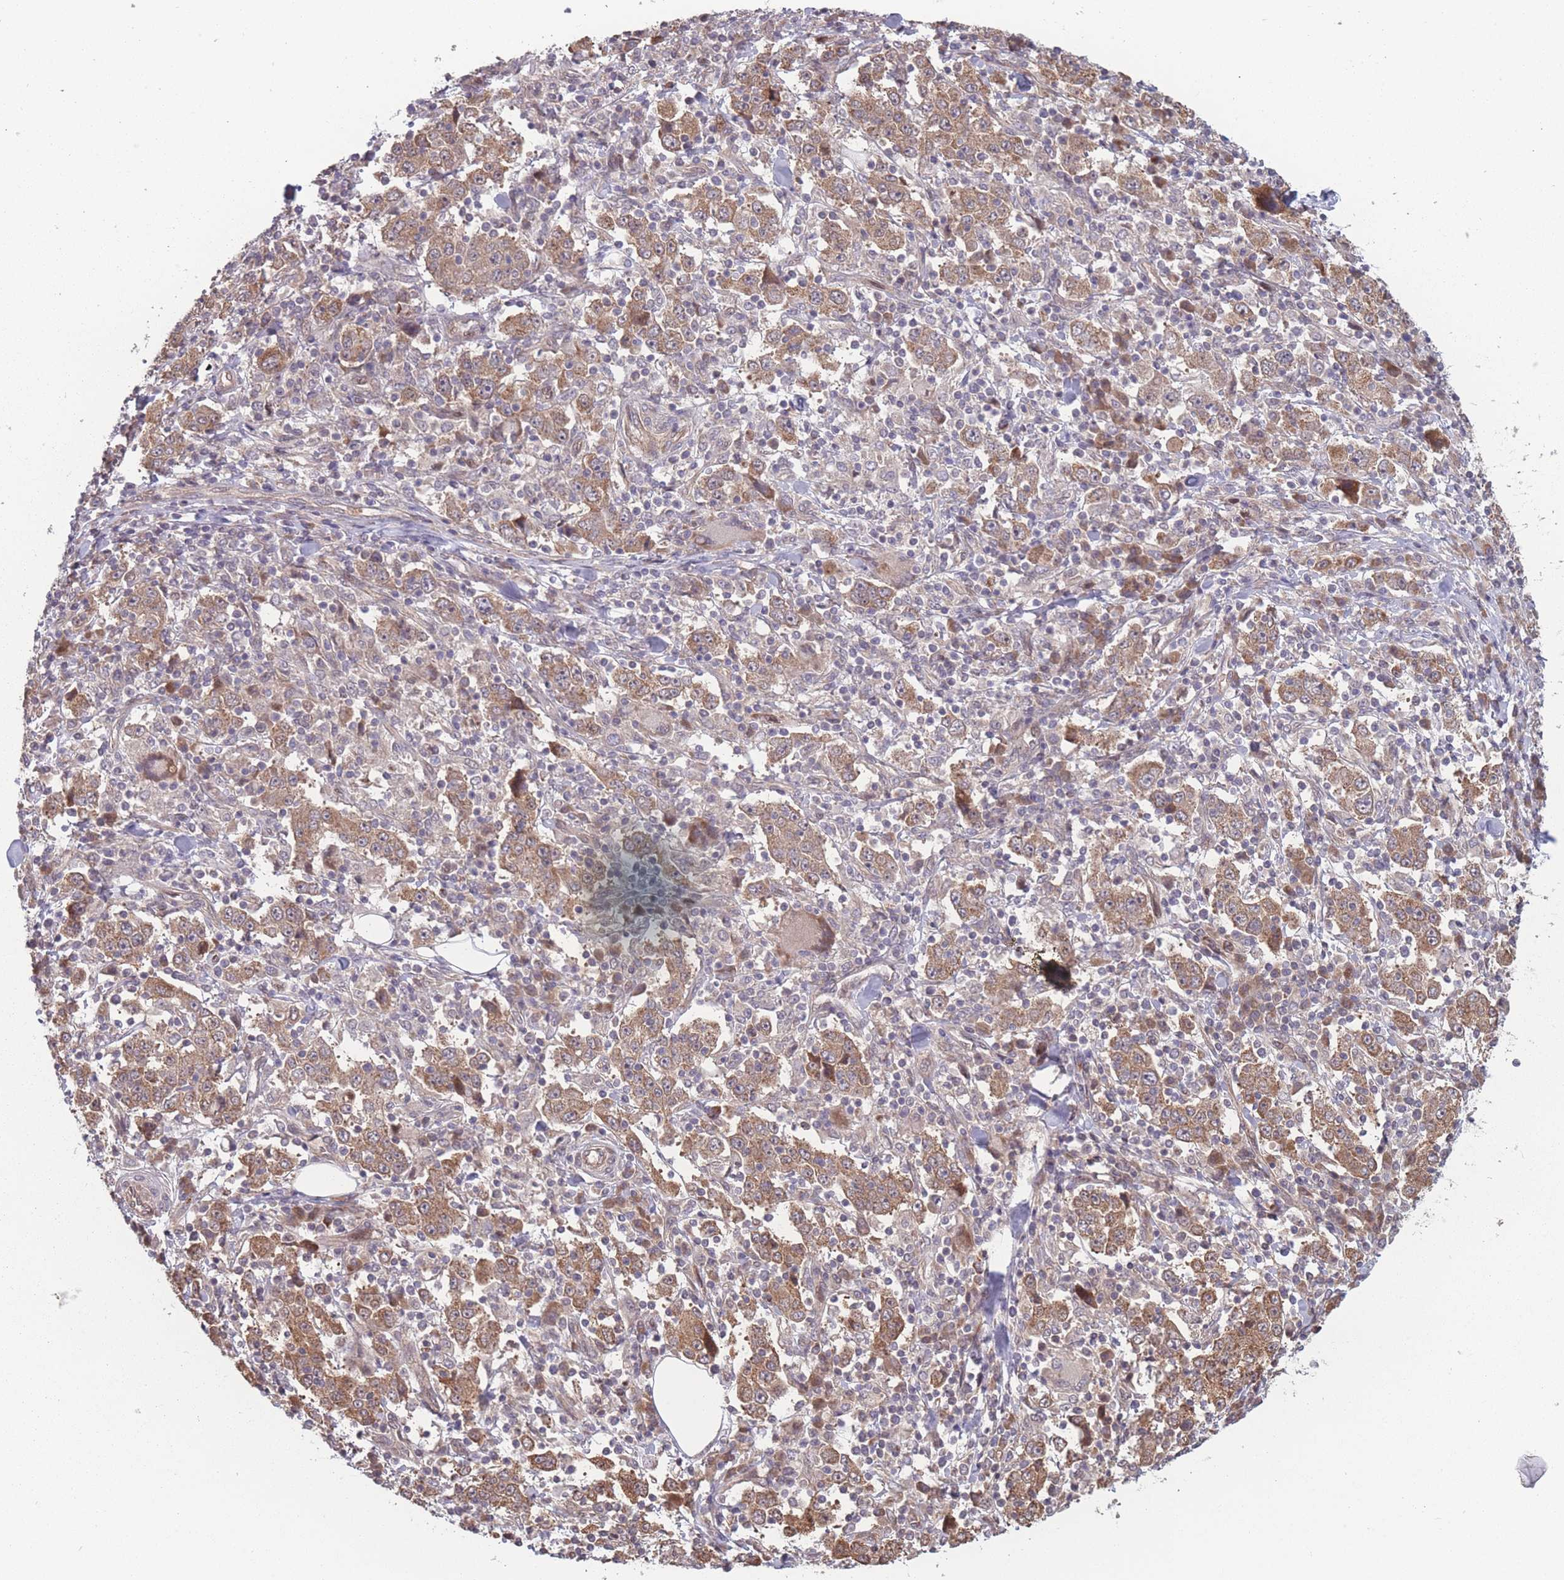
{"staining": {"intensity": "moderate", "quantity": ">75%", "location": "cytoplasmic/membranous"}, "tissue": "stomach cancer", "cell_type": "Tumor cells", "image_type": "cancer", "snomed": [{"axis": "morphology", "description": "Normal tissue, NOS"}, {"axis": "morphology", "description": "Adenocarcinoma, NOS"}, {"axis": "topography", "description": "Stomach, upper"}, {"axis": "topography", "description": "Stomach"}], "caption": "Protein analysis of stomach cancer (adenocarcinoma) tissue displays moderate cytoplasmic/membranous staining in about >75% of tumor cells. (brown staining indicates protein expression, while blue staining denotes nuclei).", "gene": "RPS18", "patient": {"sex": "male", "age": 59}}